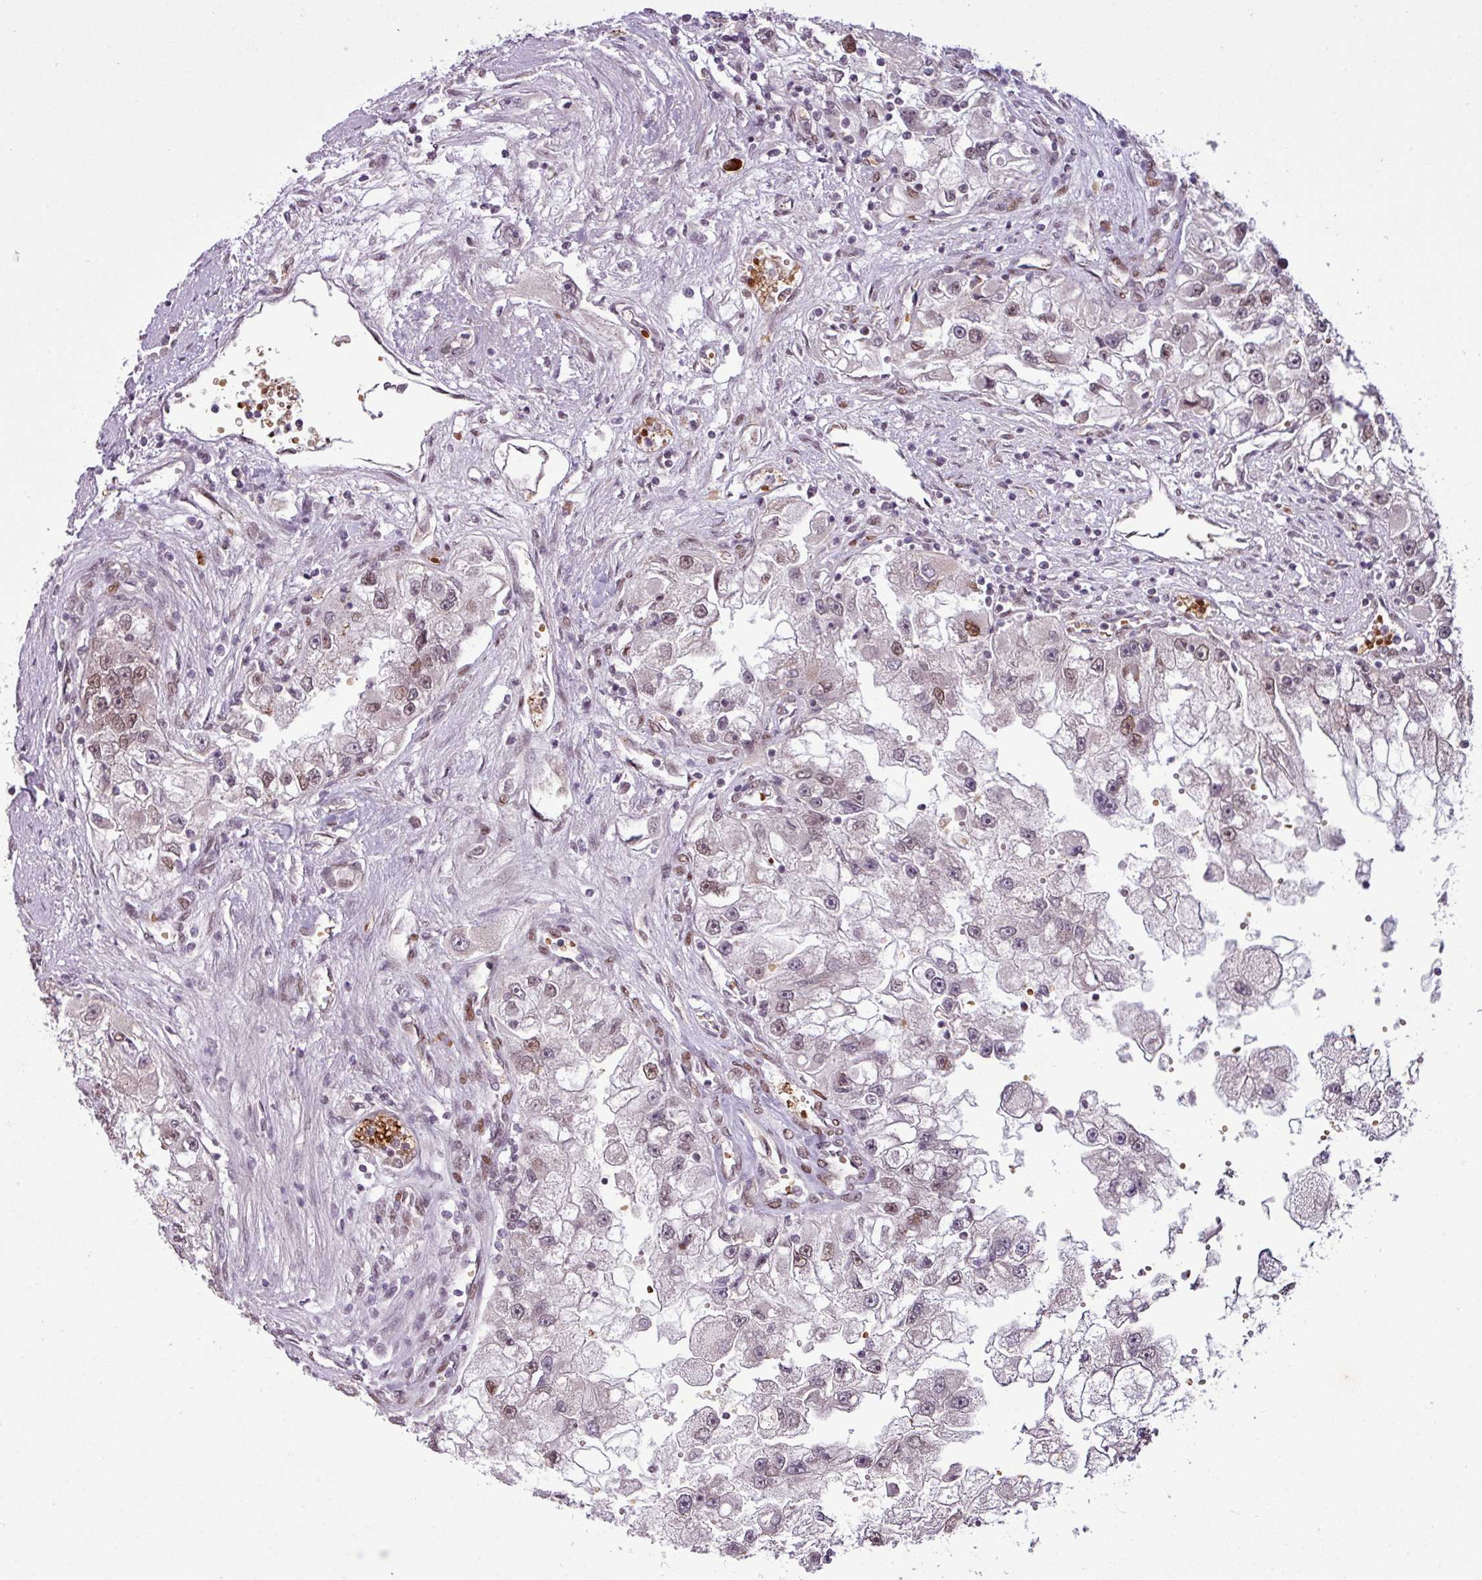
{"staining": {"intensity": "weak", "quantity": ">75%", "location": "nuclear"}, "tissue": "renal cancer", "cell_type": "Tumor cells", "image_type": "cancer", "snomed": [{"axis": "morphology", "description": "Adenocarcinoma, NOS"}, {"axis": "topography", "description": "Kidney"}], "caption": "Brown immunohistochemical staining in renal cancer (adenocarcinoma) exhibits weak nuclear staining in approximately >75% of tumor cells.", "gene": "PRDM5", "patient": {"sex": "male", "age": 63}}